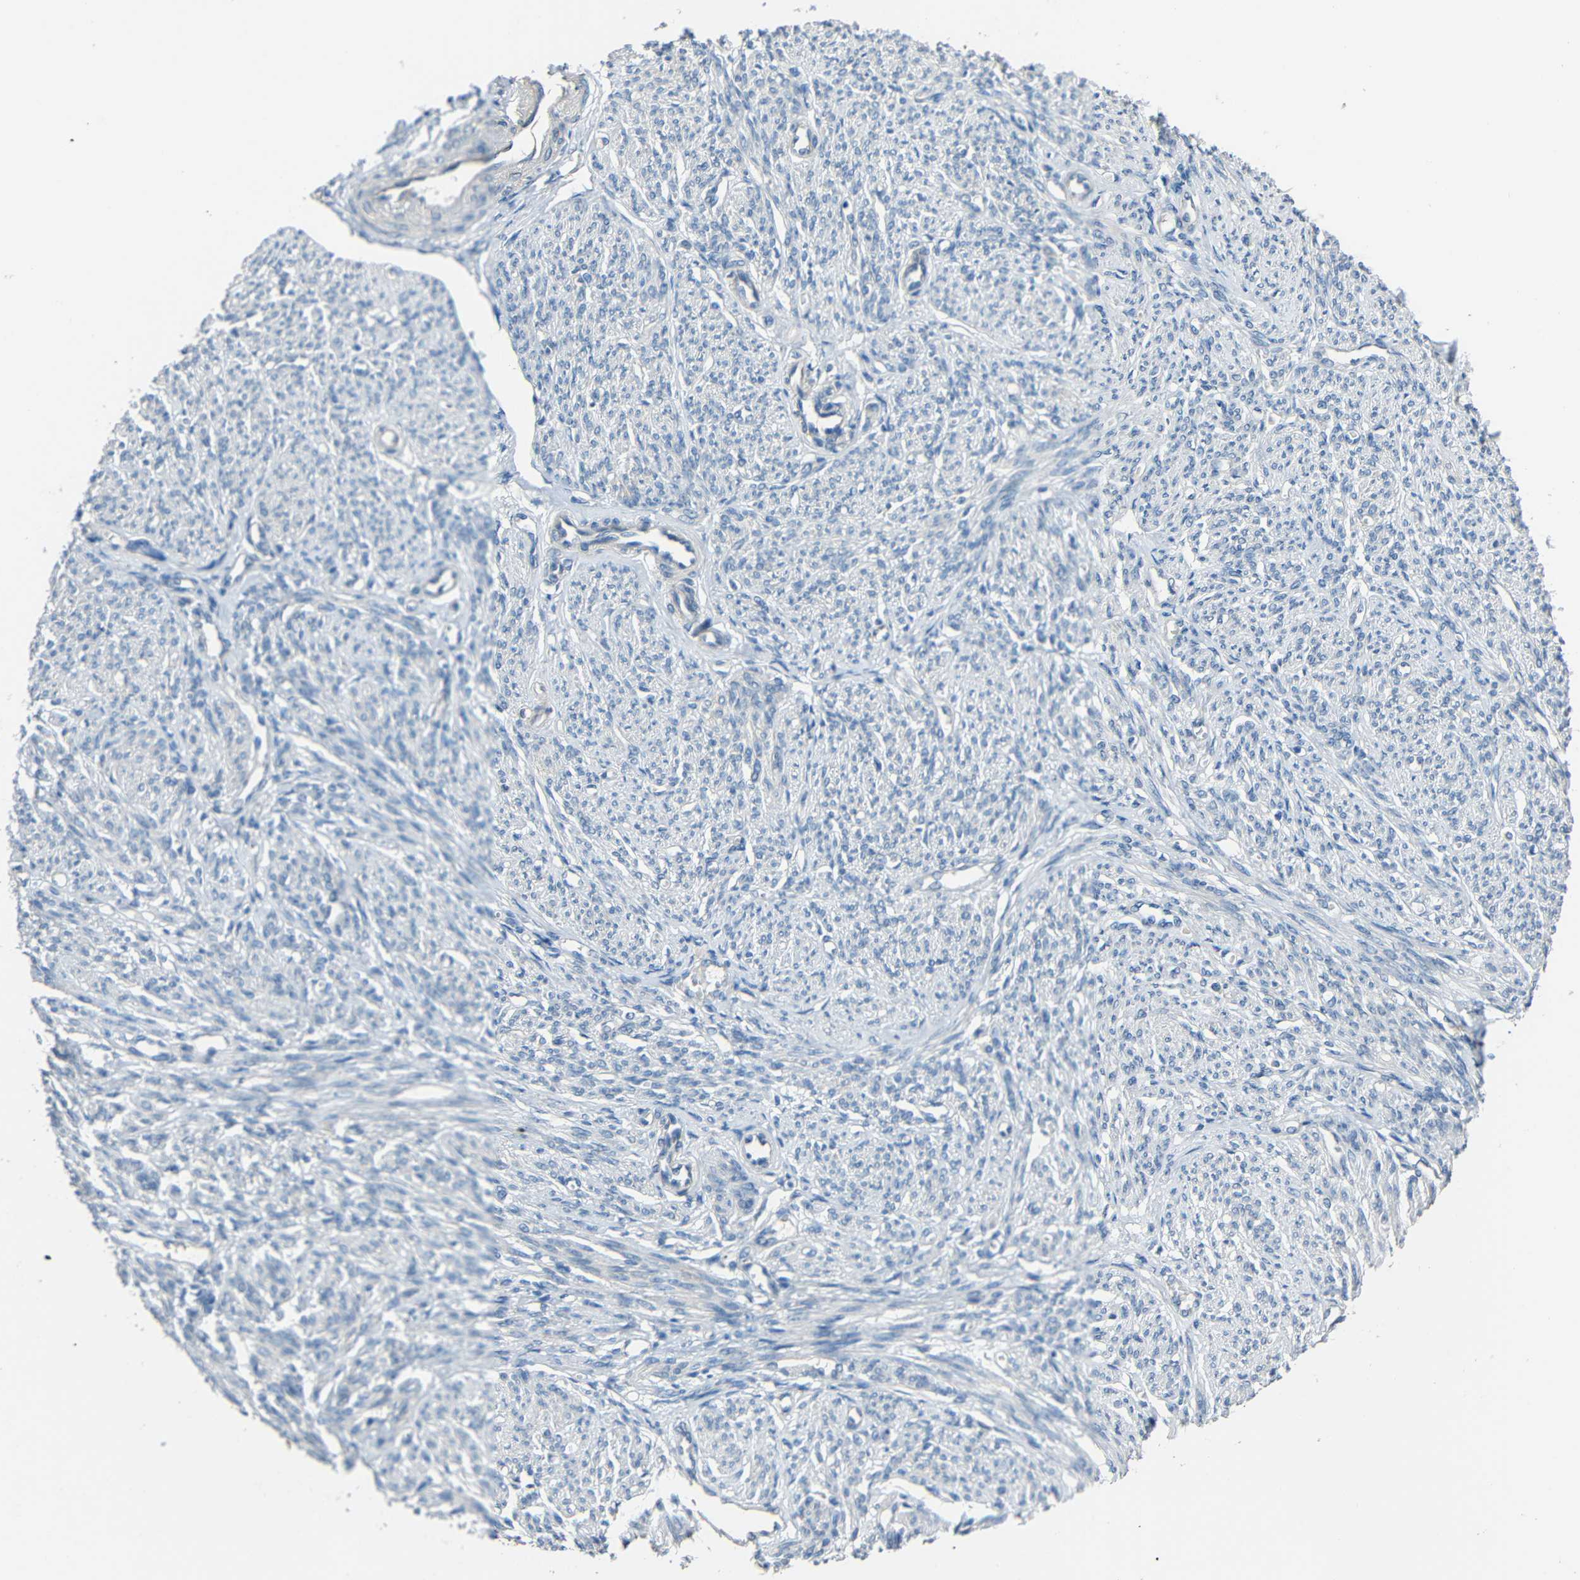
{"staining": {"intensity": "negative", "quantity": "none", "location": "none"}, "tissue": "smooth muscle", "cell_type": "Smooth muscle cells", "image_type": "normal", "snomed": [{"axis": "morphology", "description": "Normal tissue, NOS"}, {"axis": "topography", "description": "Smooth muscle"}], "caption": "DAB immunohistochemical staining of unremarkable human smooth muscle reveals no significant positivity in smooth muscle cells. The staining was performed using DAB (3,3'-diaminobenzidine) to visualize the protein expression in brown, while the nuclei were stained in blue with hematoxylin (Magnification: 20x).", "gene": "STBD1", "patient": {"sex": "female", "age": 65}}